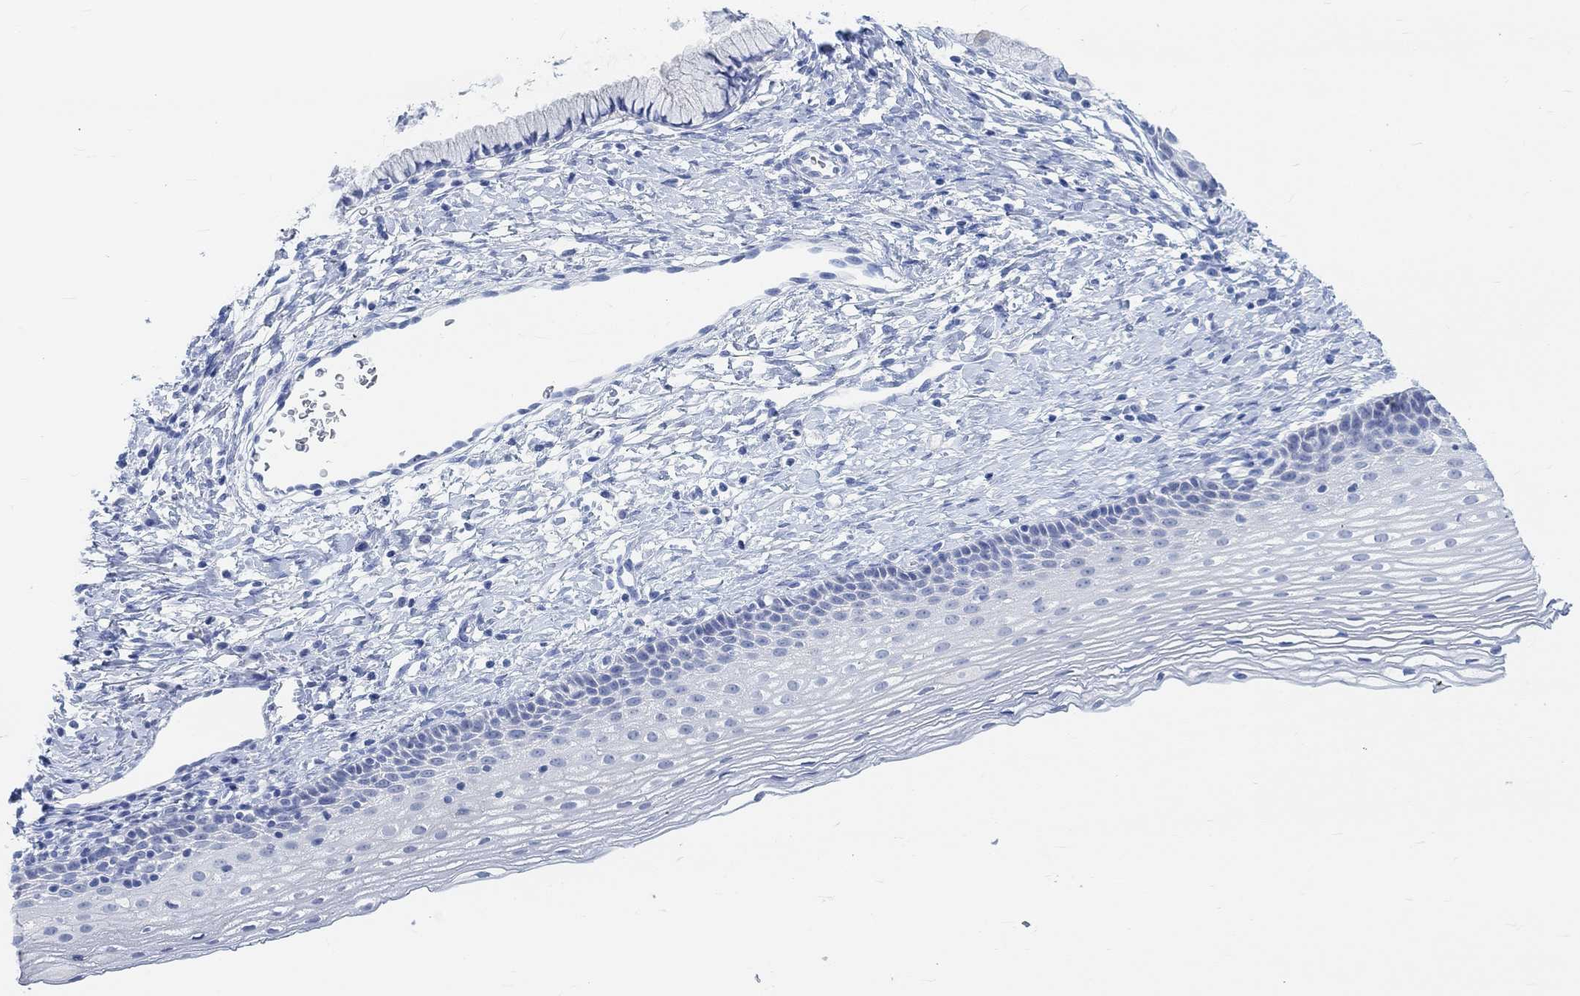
{"staining": {"intensity": "negative", "quantity": "none", "location": "none"}, "tissue": "cervix", "cell_type": "Glandular cells", "image_type": "normal", "snomed": [{"axis": "morphology", "description": "Normal tissue, NOS"}, {"axis": "topography", "description": "Cervix"}], "caption": "Immunohistochemistry (IHC) micrograph of normal cervix stained for a protein (brown), which displays no positivity in glandular cells.", "gene": "ENO4", "patient": {"sex": "female", "age": 39}}